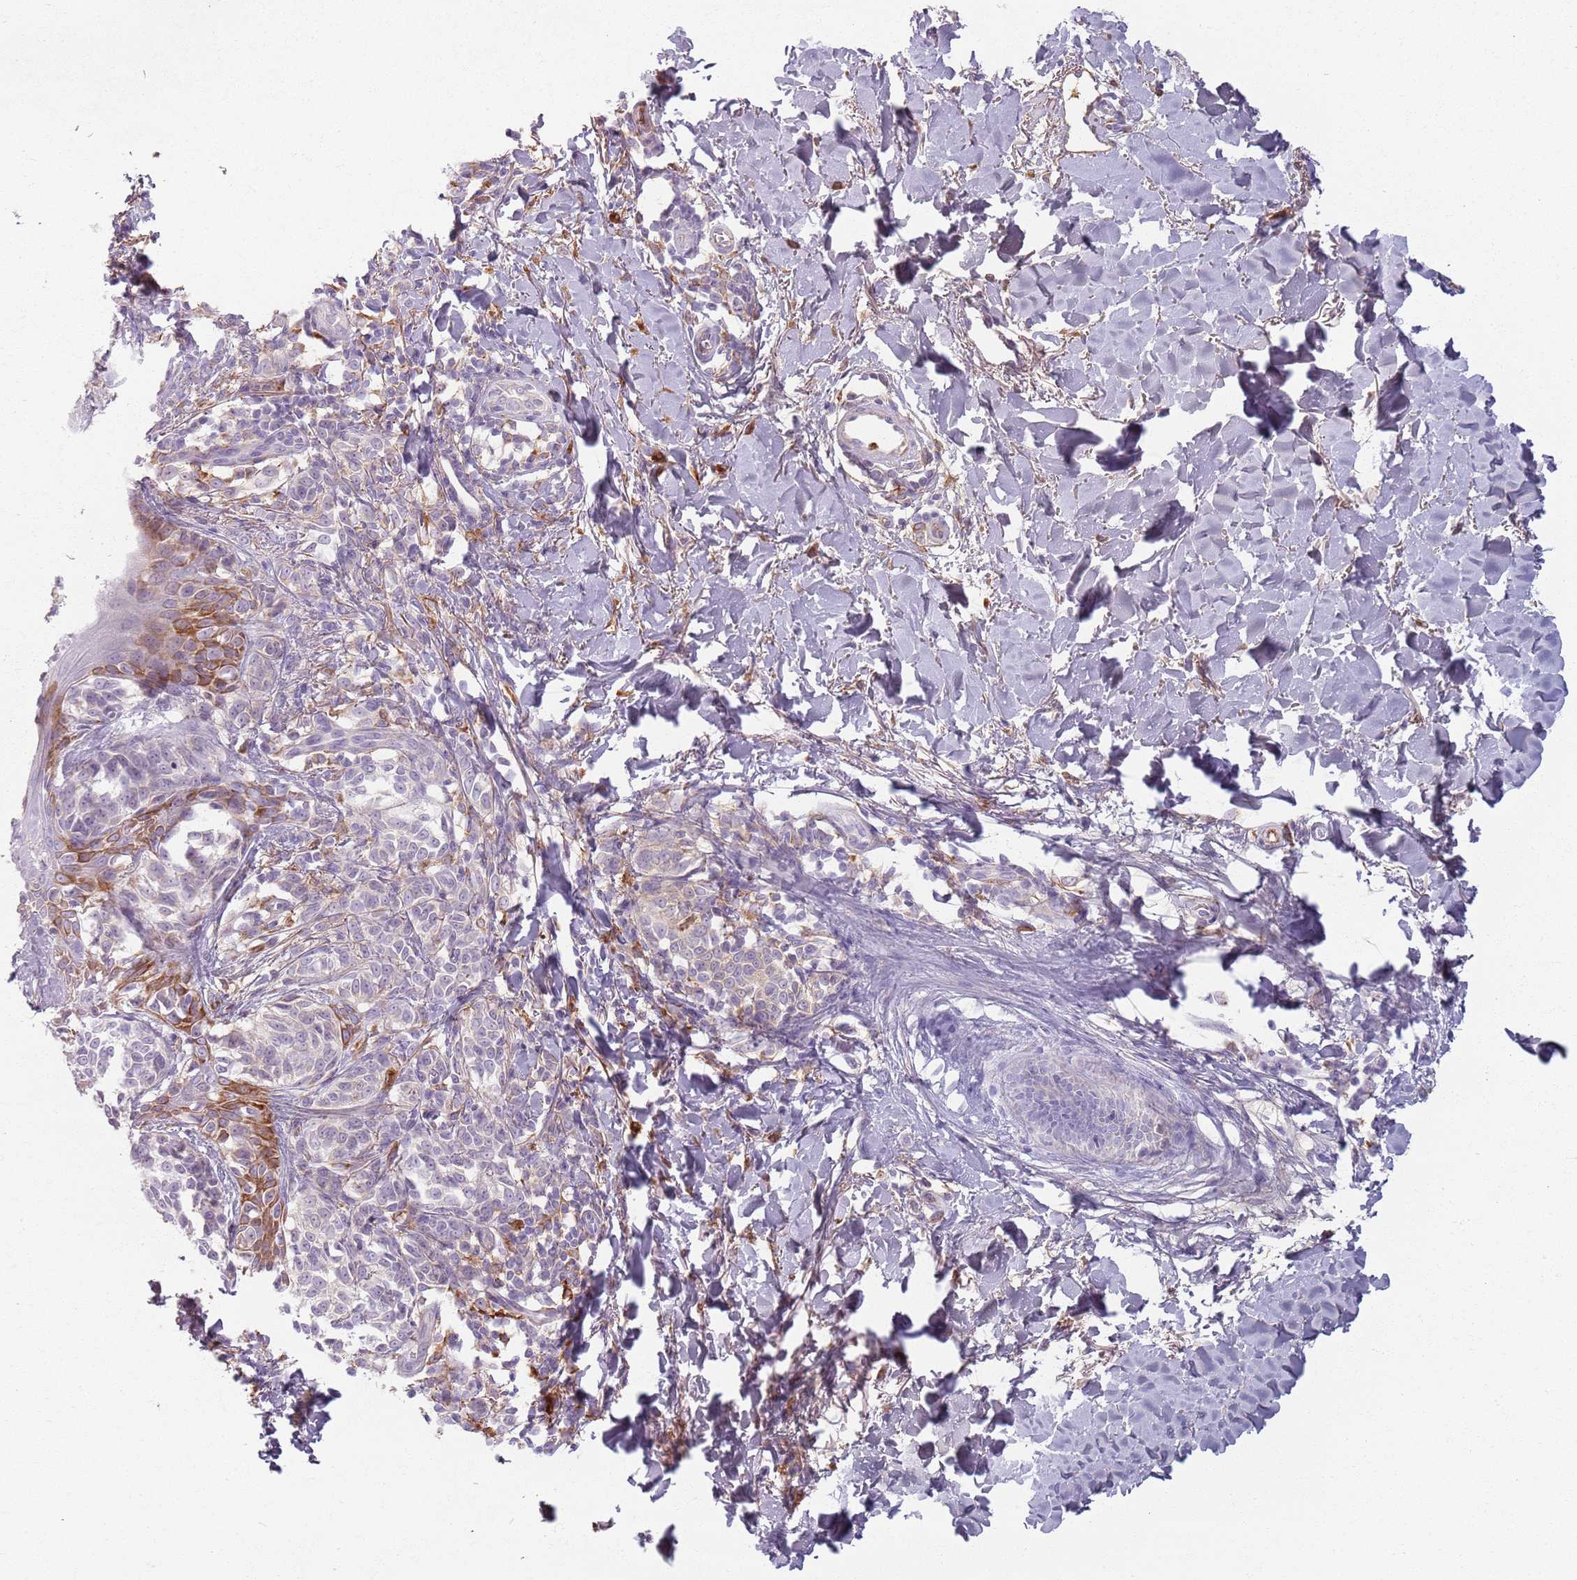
{"staining": {"intensity": "negative", "quantity": "none", "location": "none"}, "tissue": "melanoma", "cell_type": "Tumor cells", "image_type": "cancer", "snomed": [{"axis": "morphology", "description": "Malignant melanoma, NOS"}, {"axis": "topography", "description": "Skin of upper extremity"}], "caption": "Immunohistochemical staining of human malignant melanoma reveals no significant expression in tumor cells.", "gene": "COLGALT1", "patient": {"sex": "male", "age": 40}}